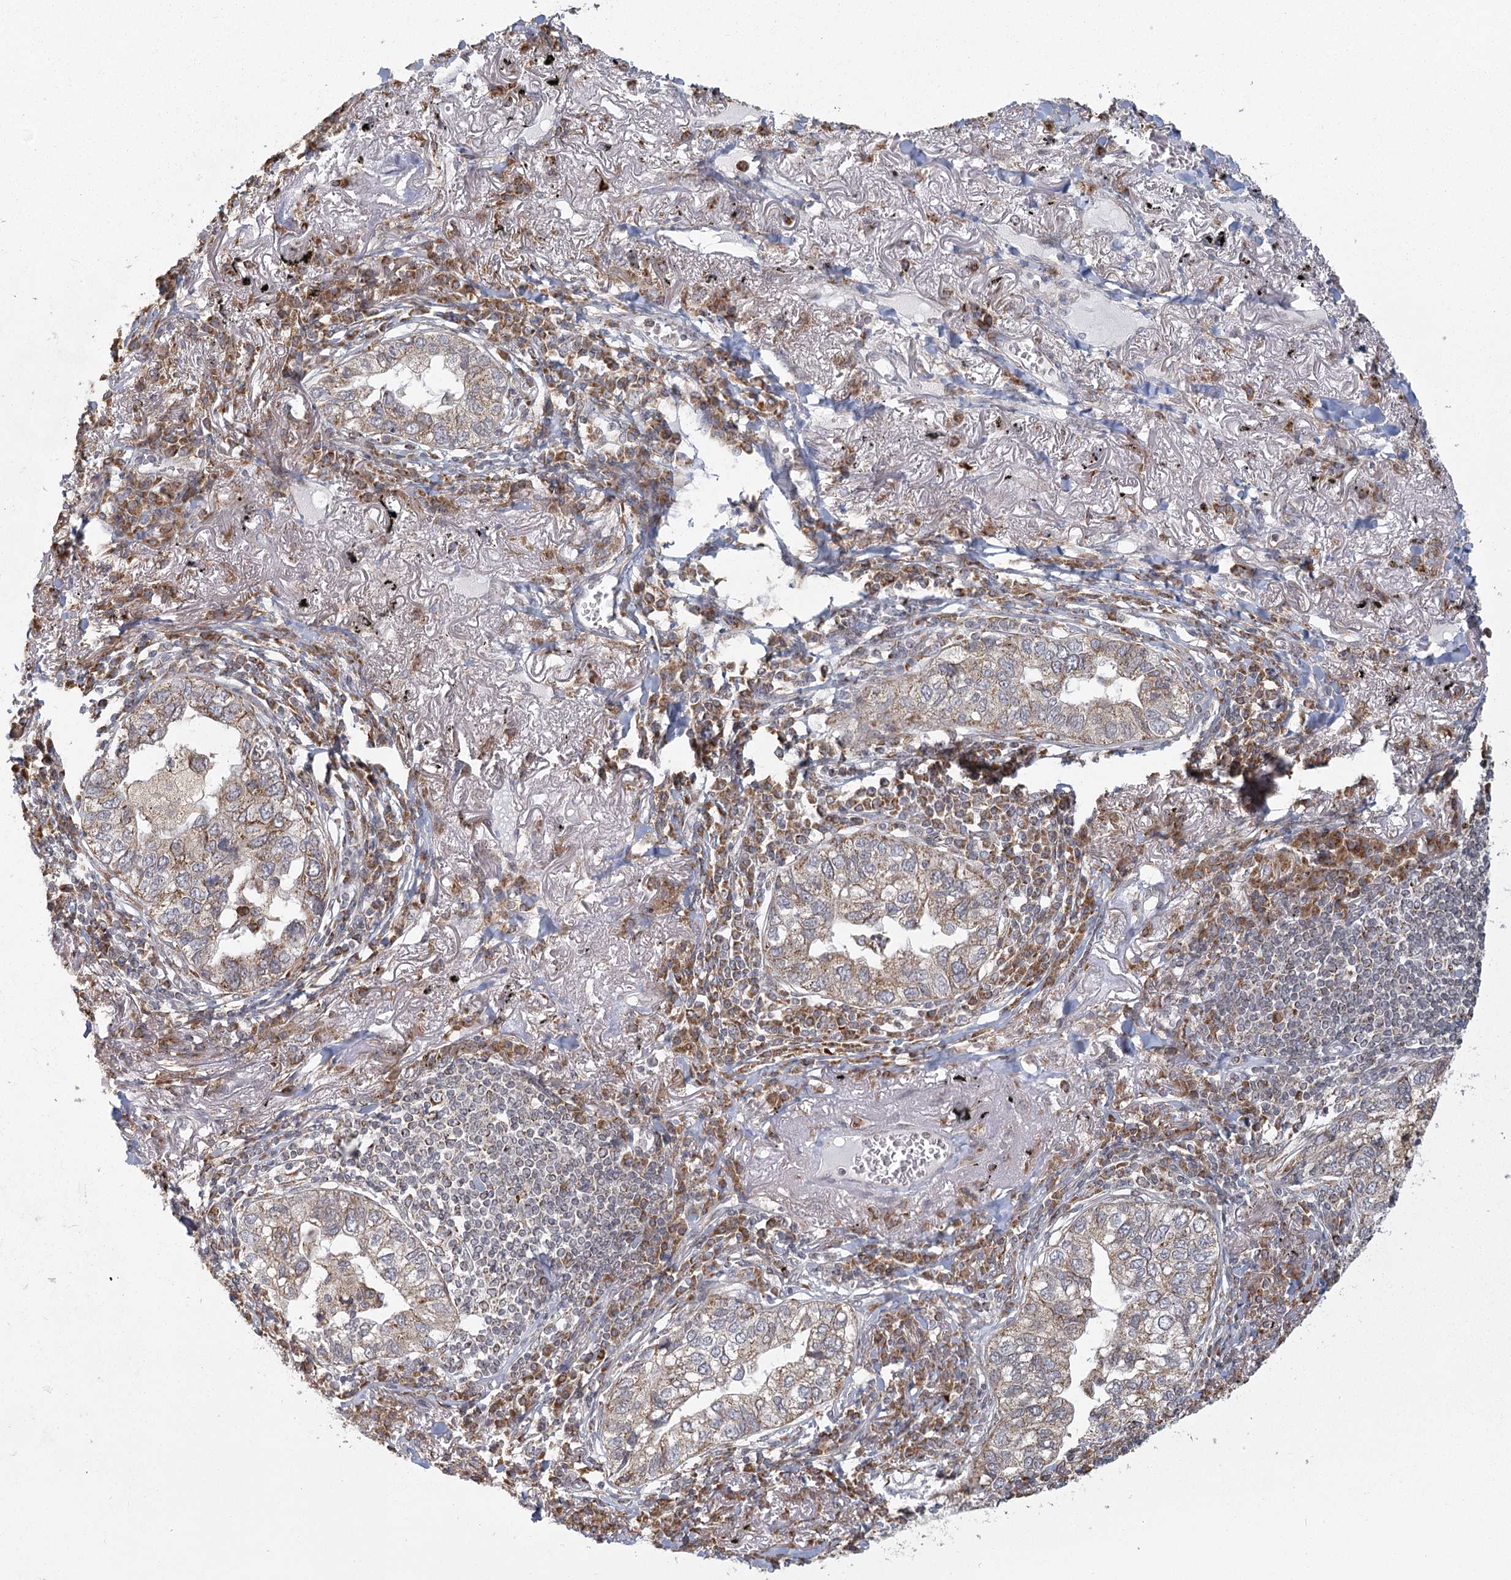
{"staining": {"intensity": "weak", "quantity": "25%-75%", "location": "cytoplasmic/membranous"}, "tissue": "lung cancer", "cell_type": "Tumor cells", "image_type": "cancer", "snomed": [{"axis": "morphology", "description": "Adenocarcinoma, NOS"}, {"axis": "topography", "description": "Lung"}], "caption": "An image of human lung cancer stained for a protein reveals weak cytoplasmic/membranous brown staining in tumor cells.", "gene": "LACTB", "patient": {"sex": "male", "age": 65}}